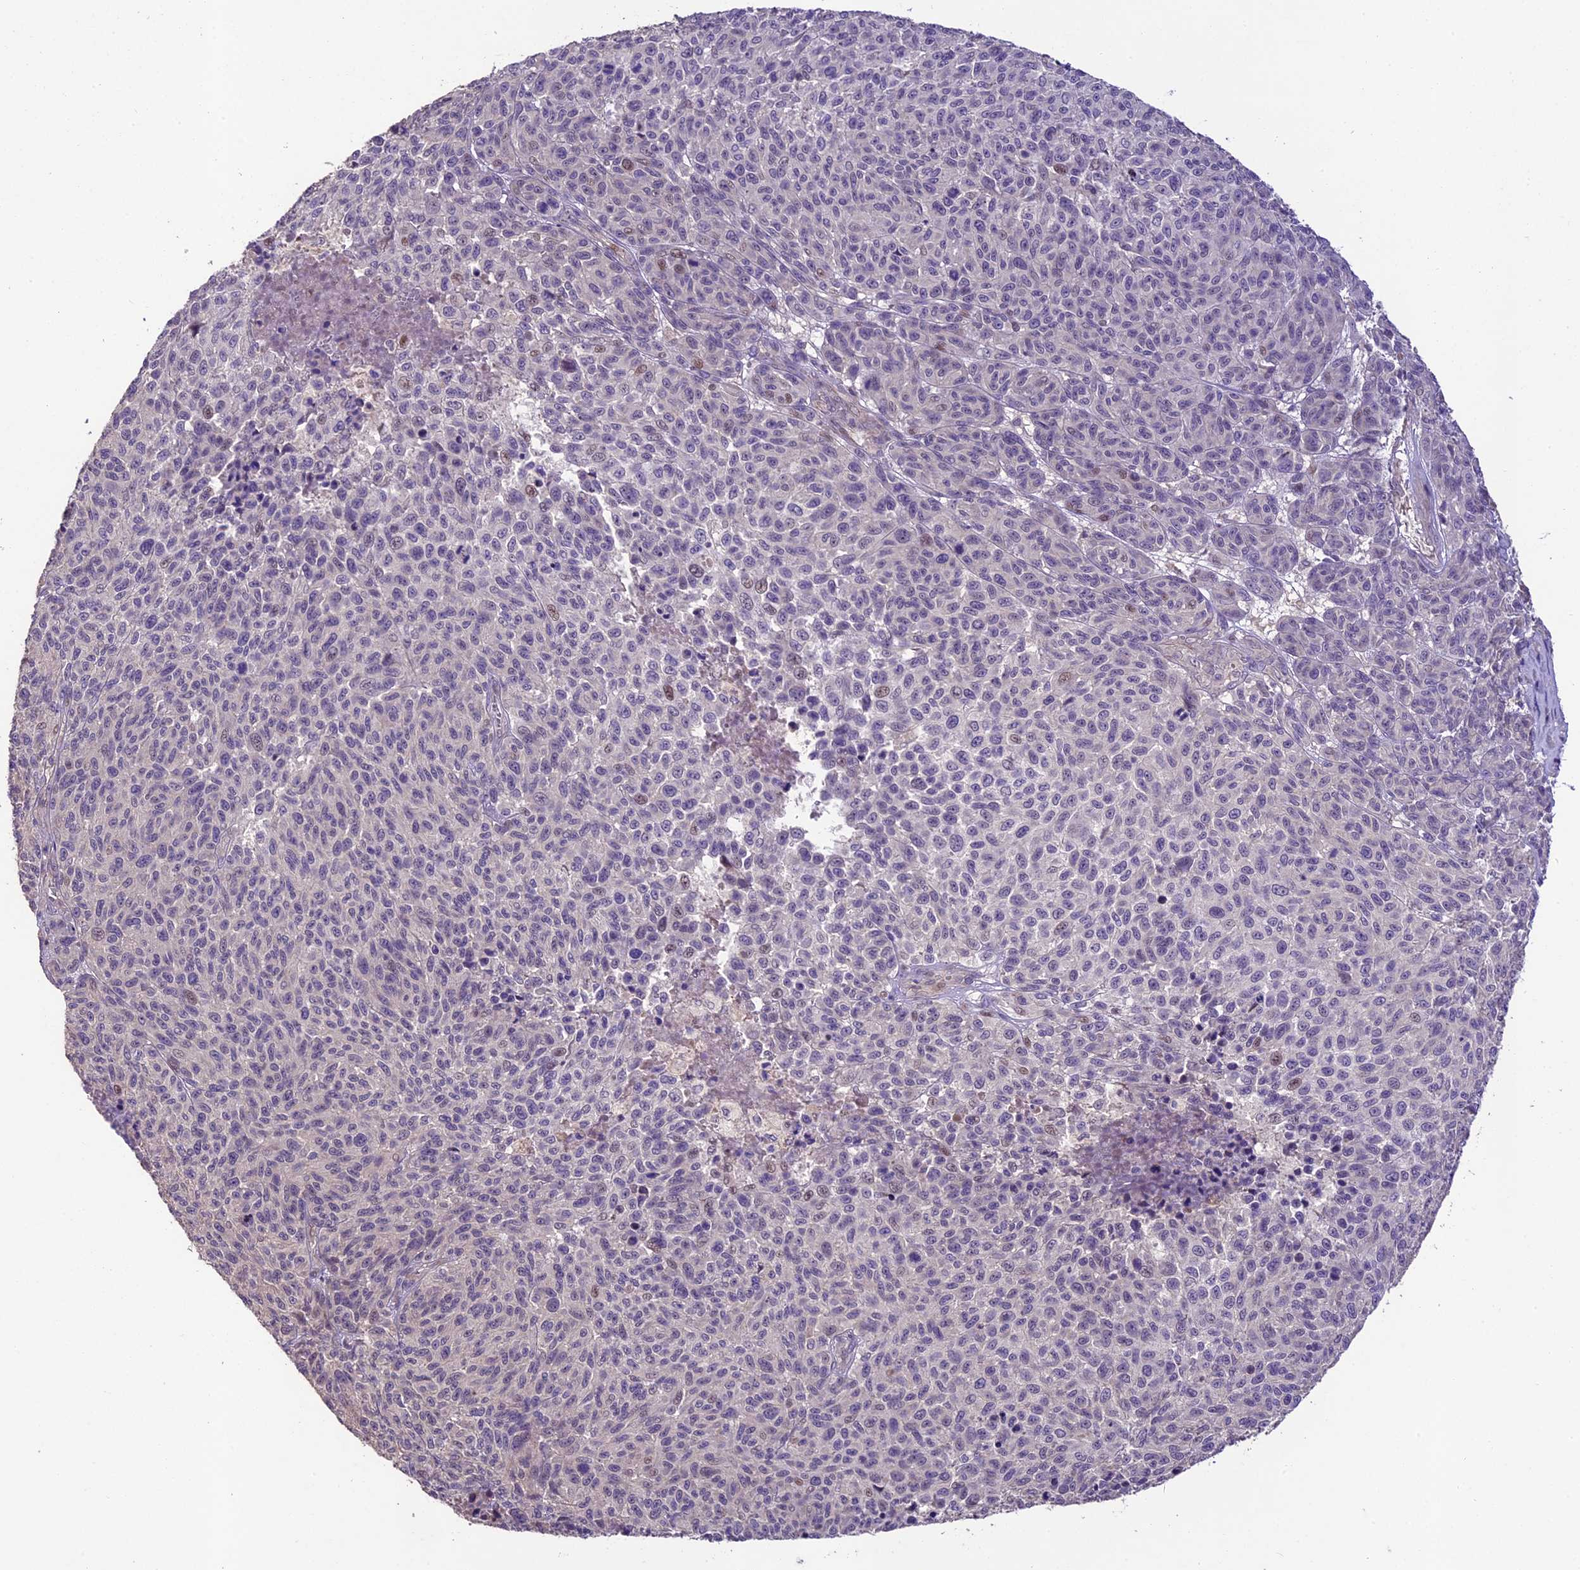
{"staining": {"intensity": "weak", "quantity": "<25%", "location": "nuclear"}, "tissue": "melanoma", "cell_type": "Tumor cells", "image_type": "cancer", "snomed": [{"axis": "morphology", "description": "Malignant melanoma, NOS"}, {"axis": "topography", "description": "Skin"}], "caption": "This is an IHC image of human malignant melanoma. There is no expression in tumor cells.", "gene": "DGKH", "patient": {"sex": "male", "age": 49}}